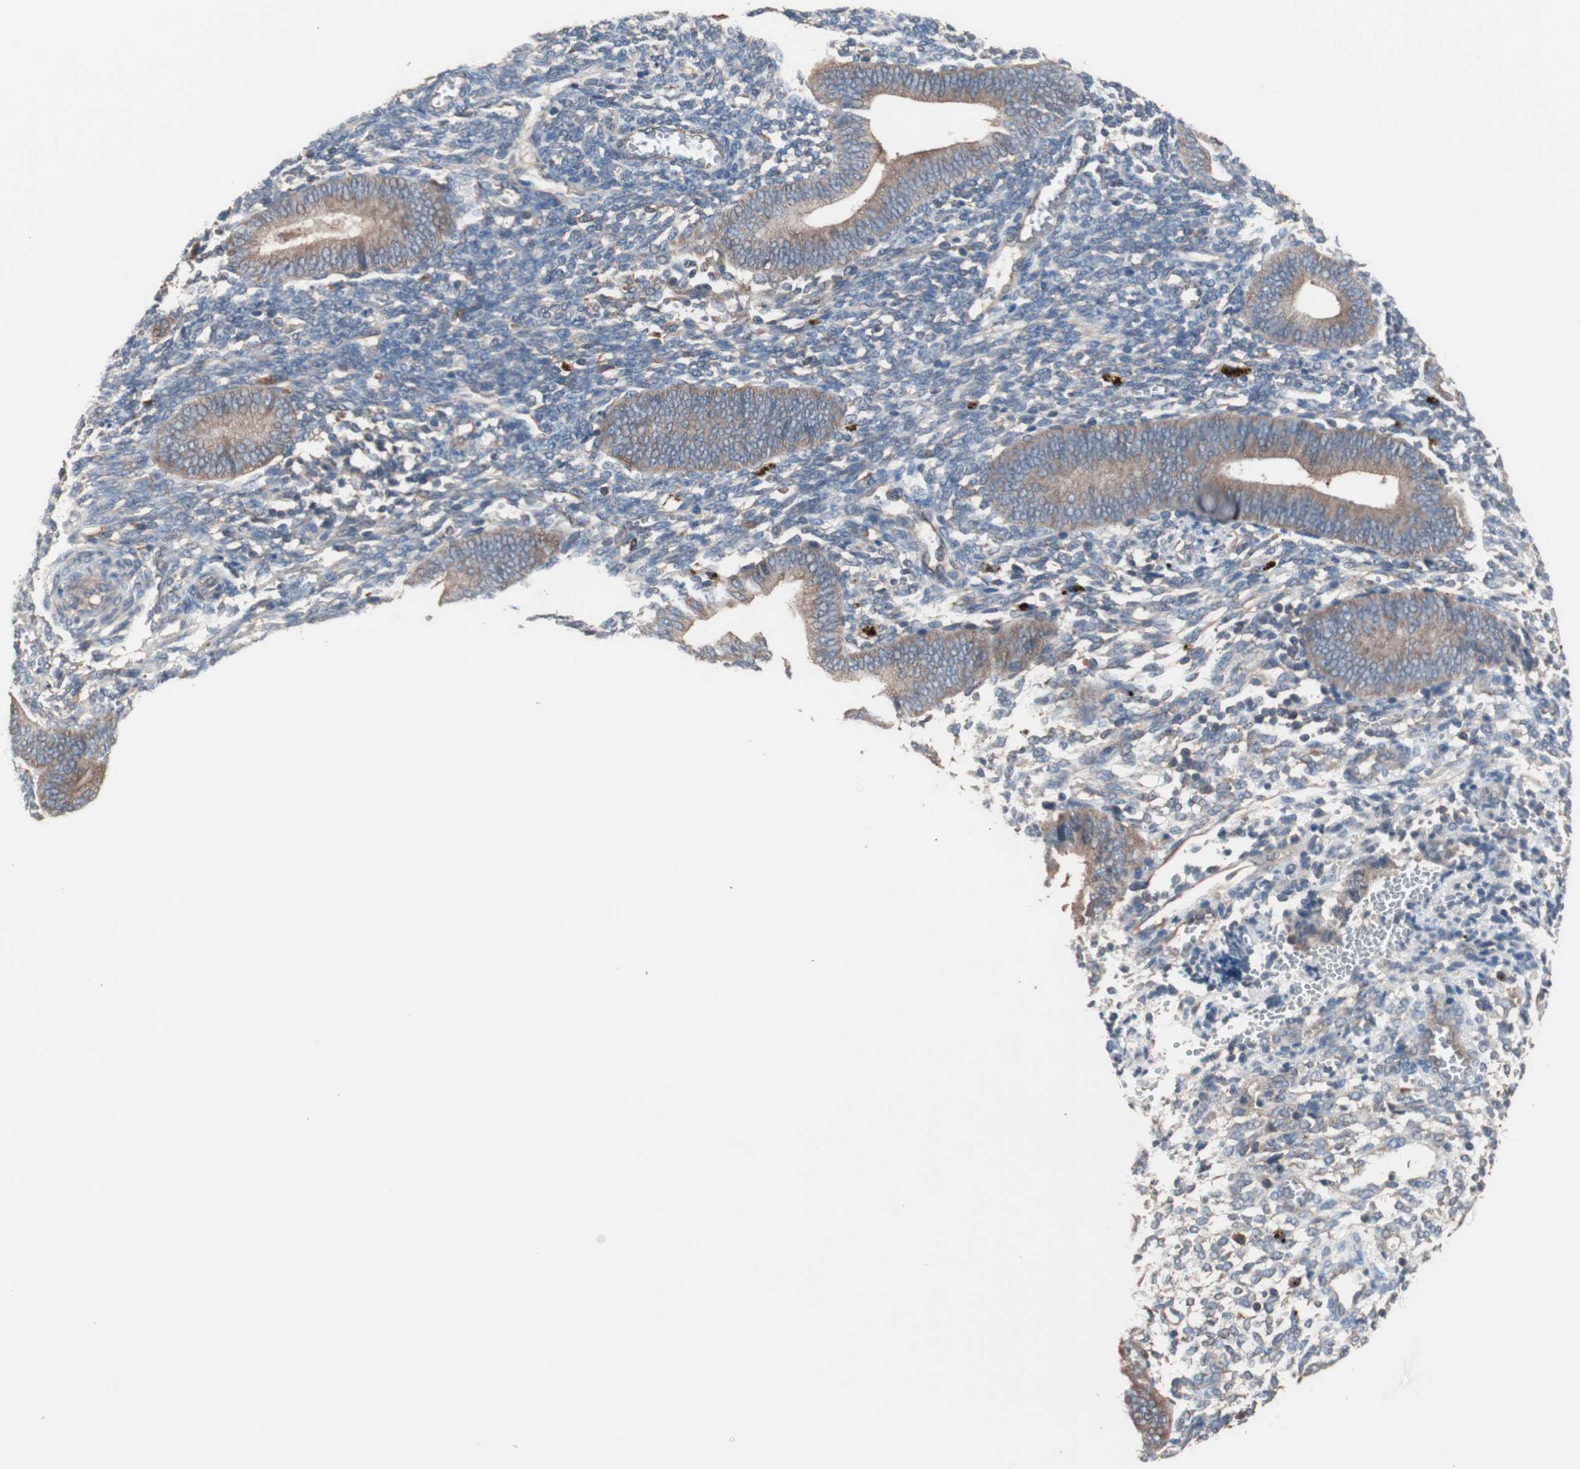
{"staining": {"intensity": "weak", "quantity": "<25%", "location": "cytoplasmic/membranous"}, "tissue": "endometrium", "cell_type": "Cells in endometrial stroma", "image_type": "normal", "snomed": [{"axis": "morphology", "description": "Normal tissue, NOS"}, {"axis": "topography", "description": "Uterus"}, {"axis": "topography", "description": "Endometrium"}], "caption": "The image demonstrates no significant positivity in cells in endometrial stroma of endometrium. (DAB immunohistochemistry with hematoxylin counter stain).", "gene": "ATG7", "patient": {"sex": "female", "age": 33}}